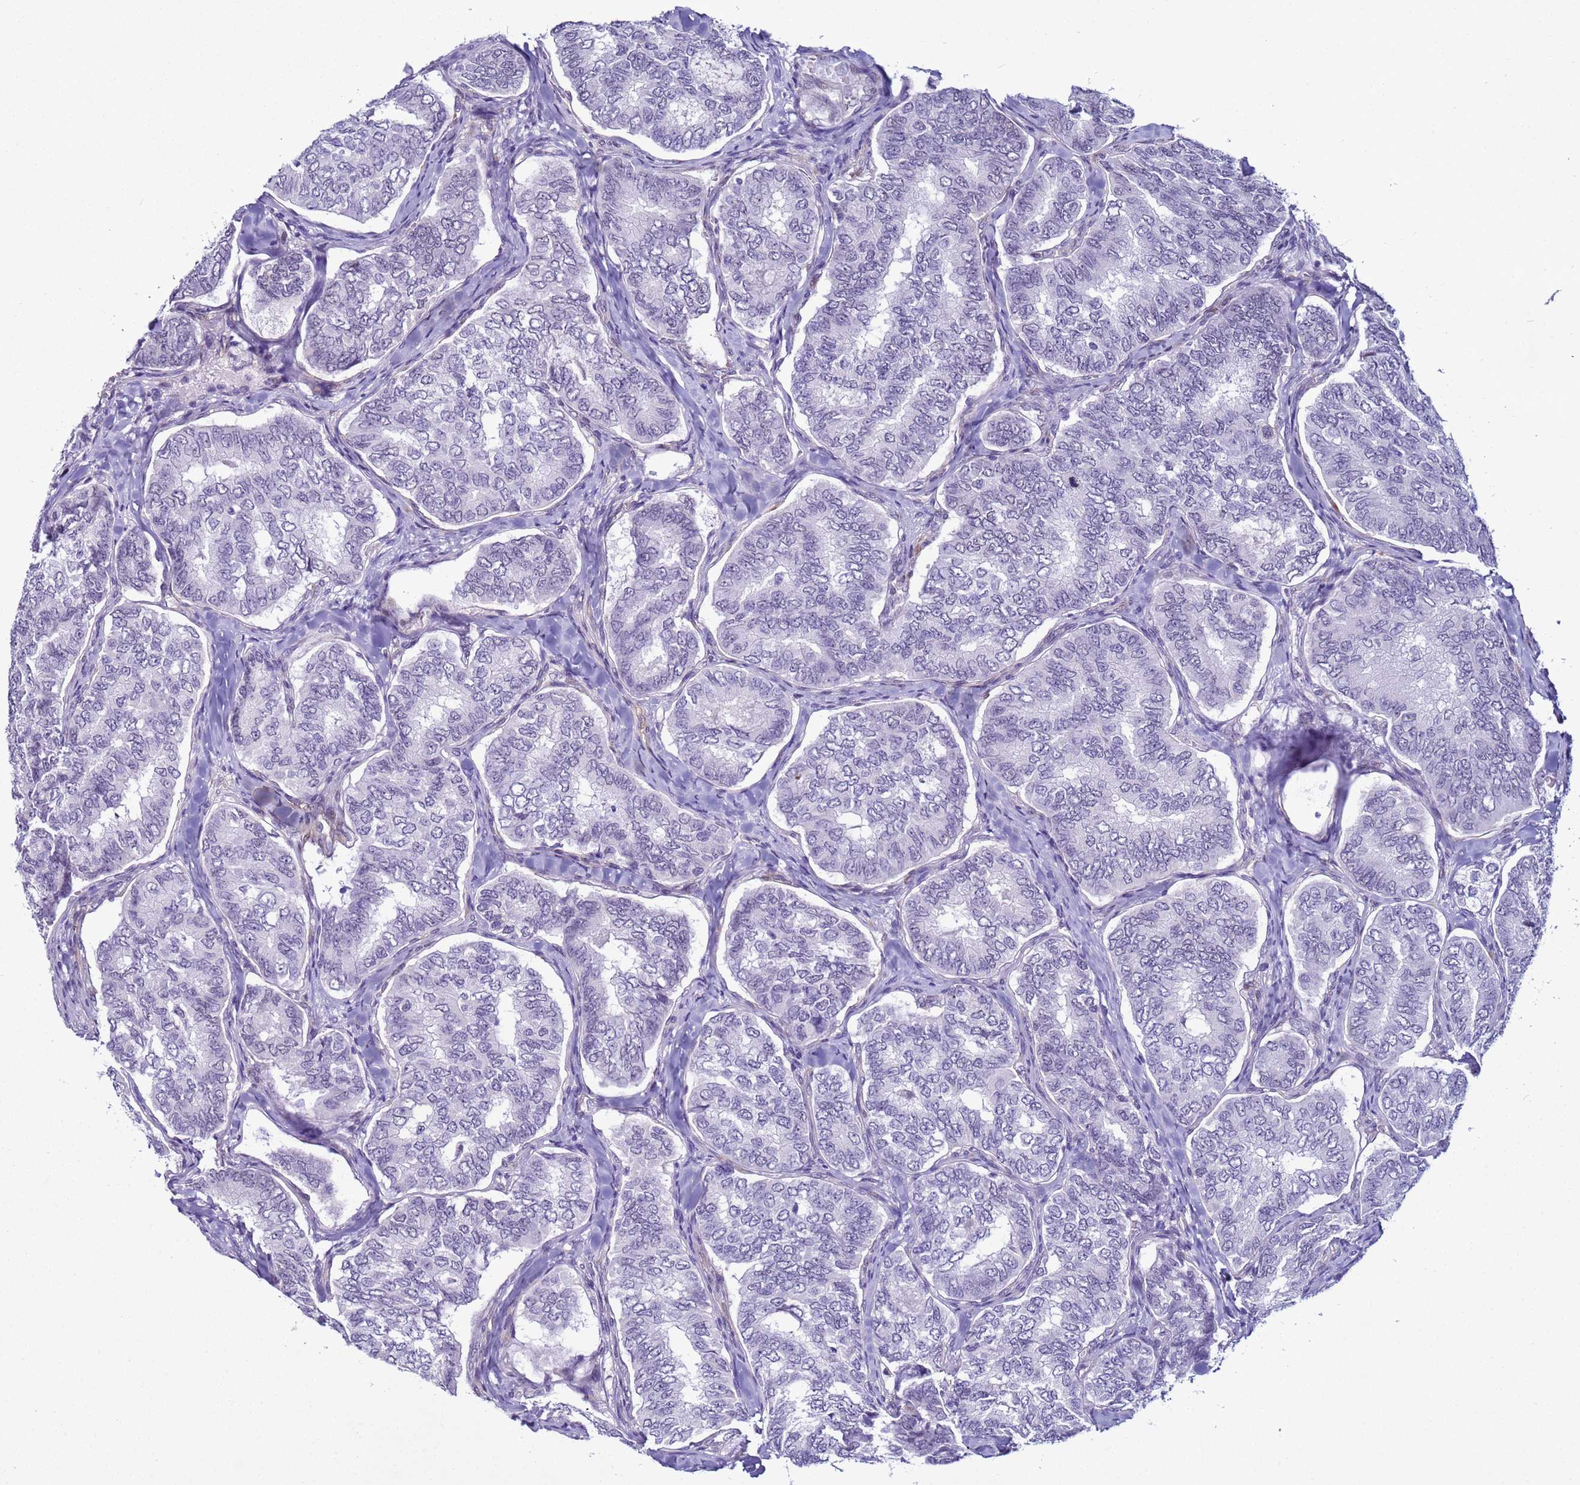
{"staining": {"intensity": "negative", "quantity": "none", "location": "none"}, "tissue": "thyroid cancer", "cell_type": "Tumor cells", "image_type": "cancer", "snomed": [{"axis": "morphology", "description": "Papillary adenocarcinoma, NOS"}, {"axis": "topography", "description": "Thyroid gland"}], "caption": "Tumor cells are negative for brown protein staining in papillary adenocarcinoma (thyroid). (Immunohistochemistry (ihc), brightfield microscopy, high magnification).", "gene": "LRRC10B", "patient": {"sex": "female", "age": 35}}